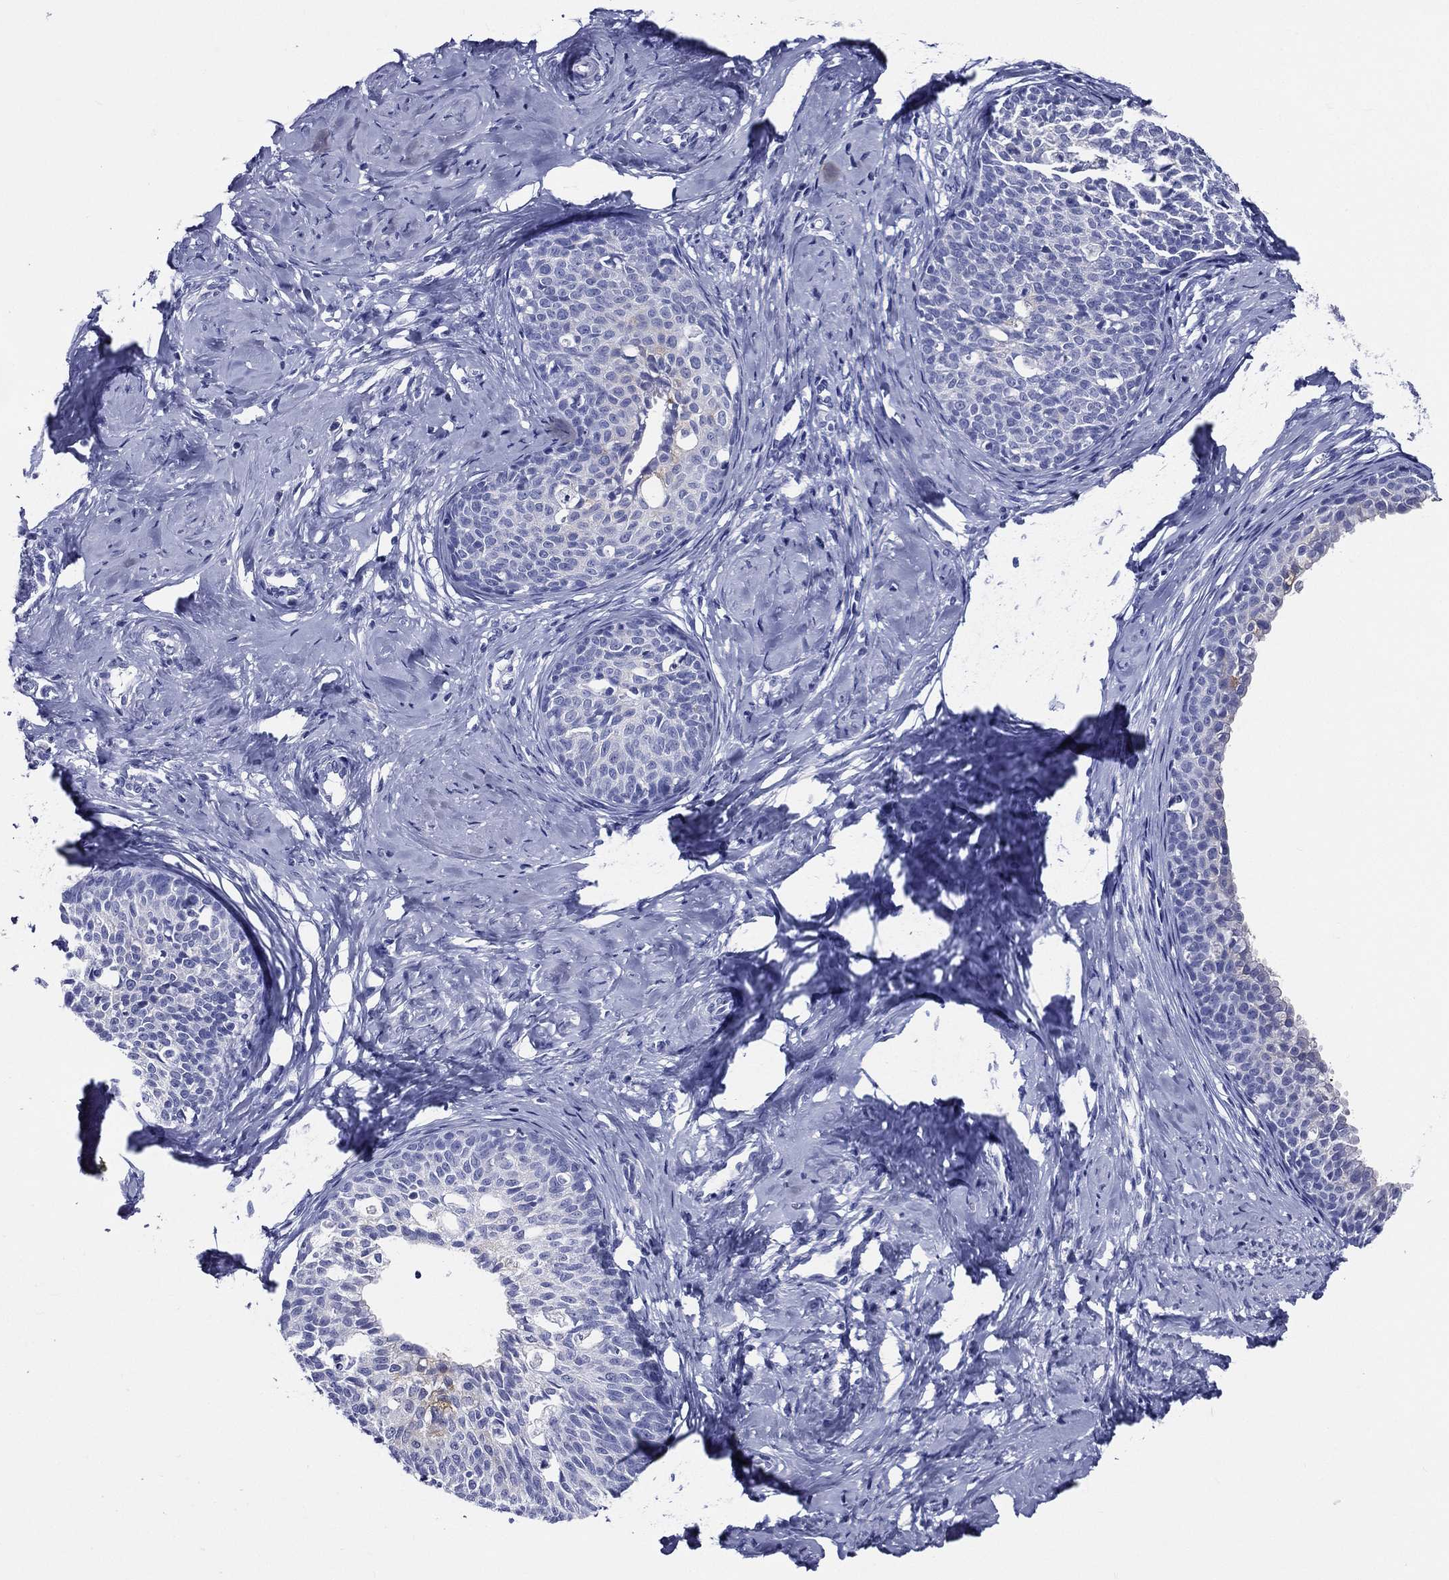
{"staining": {"intensity": "negative", "quantity": "none", "location": "none"}, "tissue": "cervical cancer", "cell_type": "Tumor cells", "image_type": "cancer", "snomed": [{"axis": "morphology", "description": "Squamous cell carcinoma, NOS"}, {"axis": "topography", "description": "Cervix"}], "caption": "Protein analysis of cervical cancer (squamous cell carcinoma) shows no significant expression in tumor cells.", "gene": "ACE2", "patient": {"sex": "female", "age": 51}}